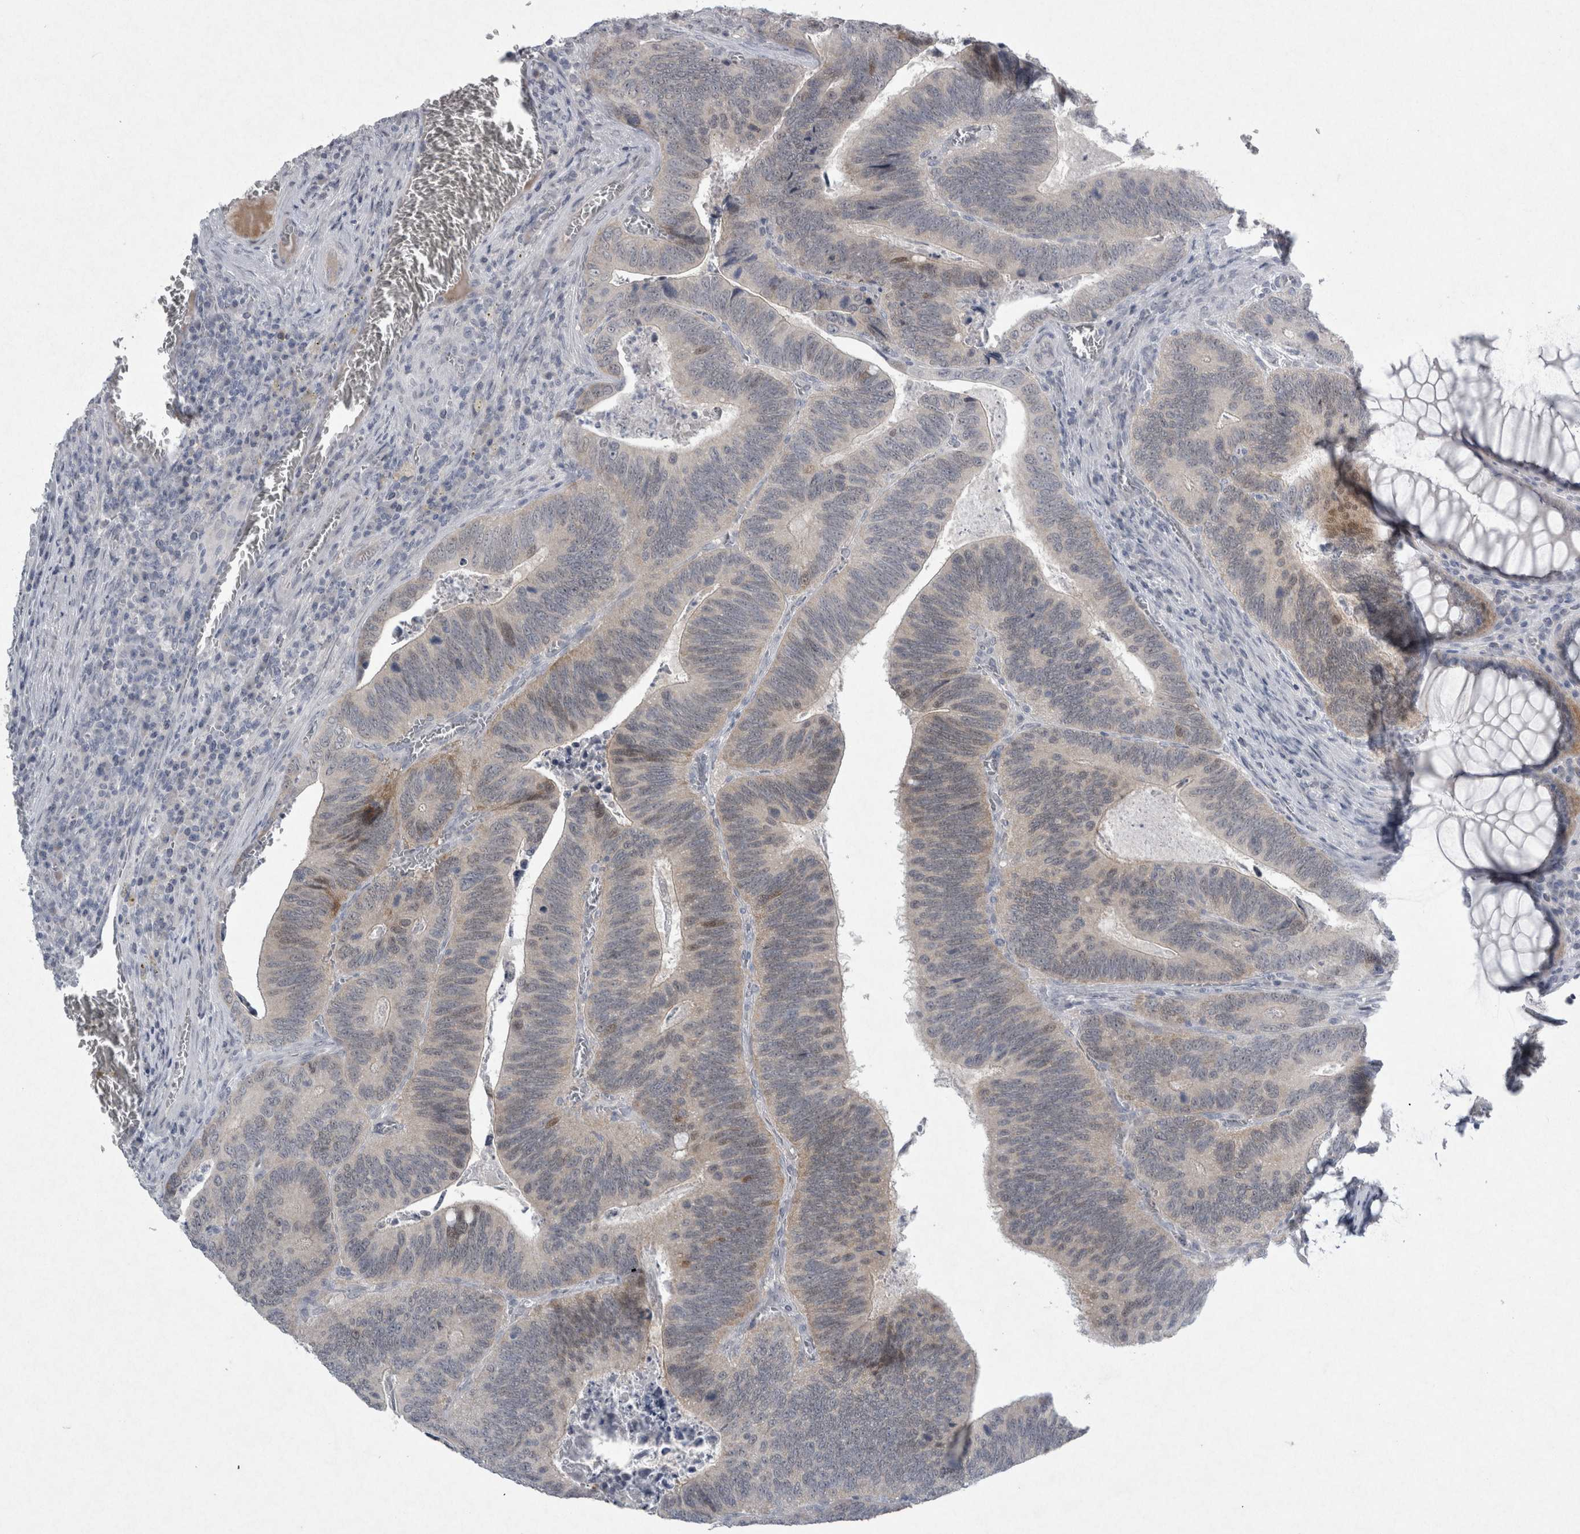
{"staining": {"intensity": "negative", "quantity": "none", "location": "none"}, "tissue": "colorectal cancer", "cell_type": "Tumor cells", "image_type": "cancer", "snomed": [{"axis": "morphology", "description": "Inflammation, NOS"}, {"axis": "morphology", "description": "Adenocarcinoma, NOS"}, {"axis": "topography", "description": "Colon"}], "caption": "Protein analysis of adenocarcinoma (colorectal) displays no significant expression in tumor cells.", "gene": "PDX1", "patient": {"sex": "male", "age": 72}}